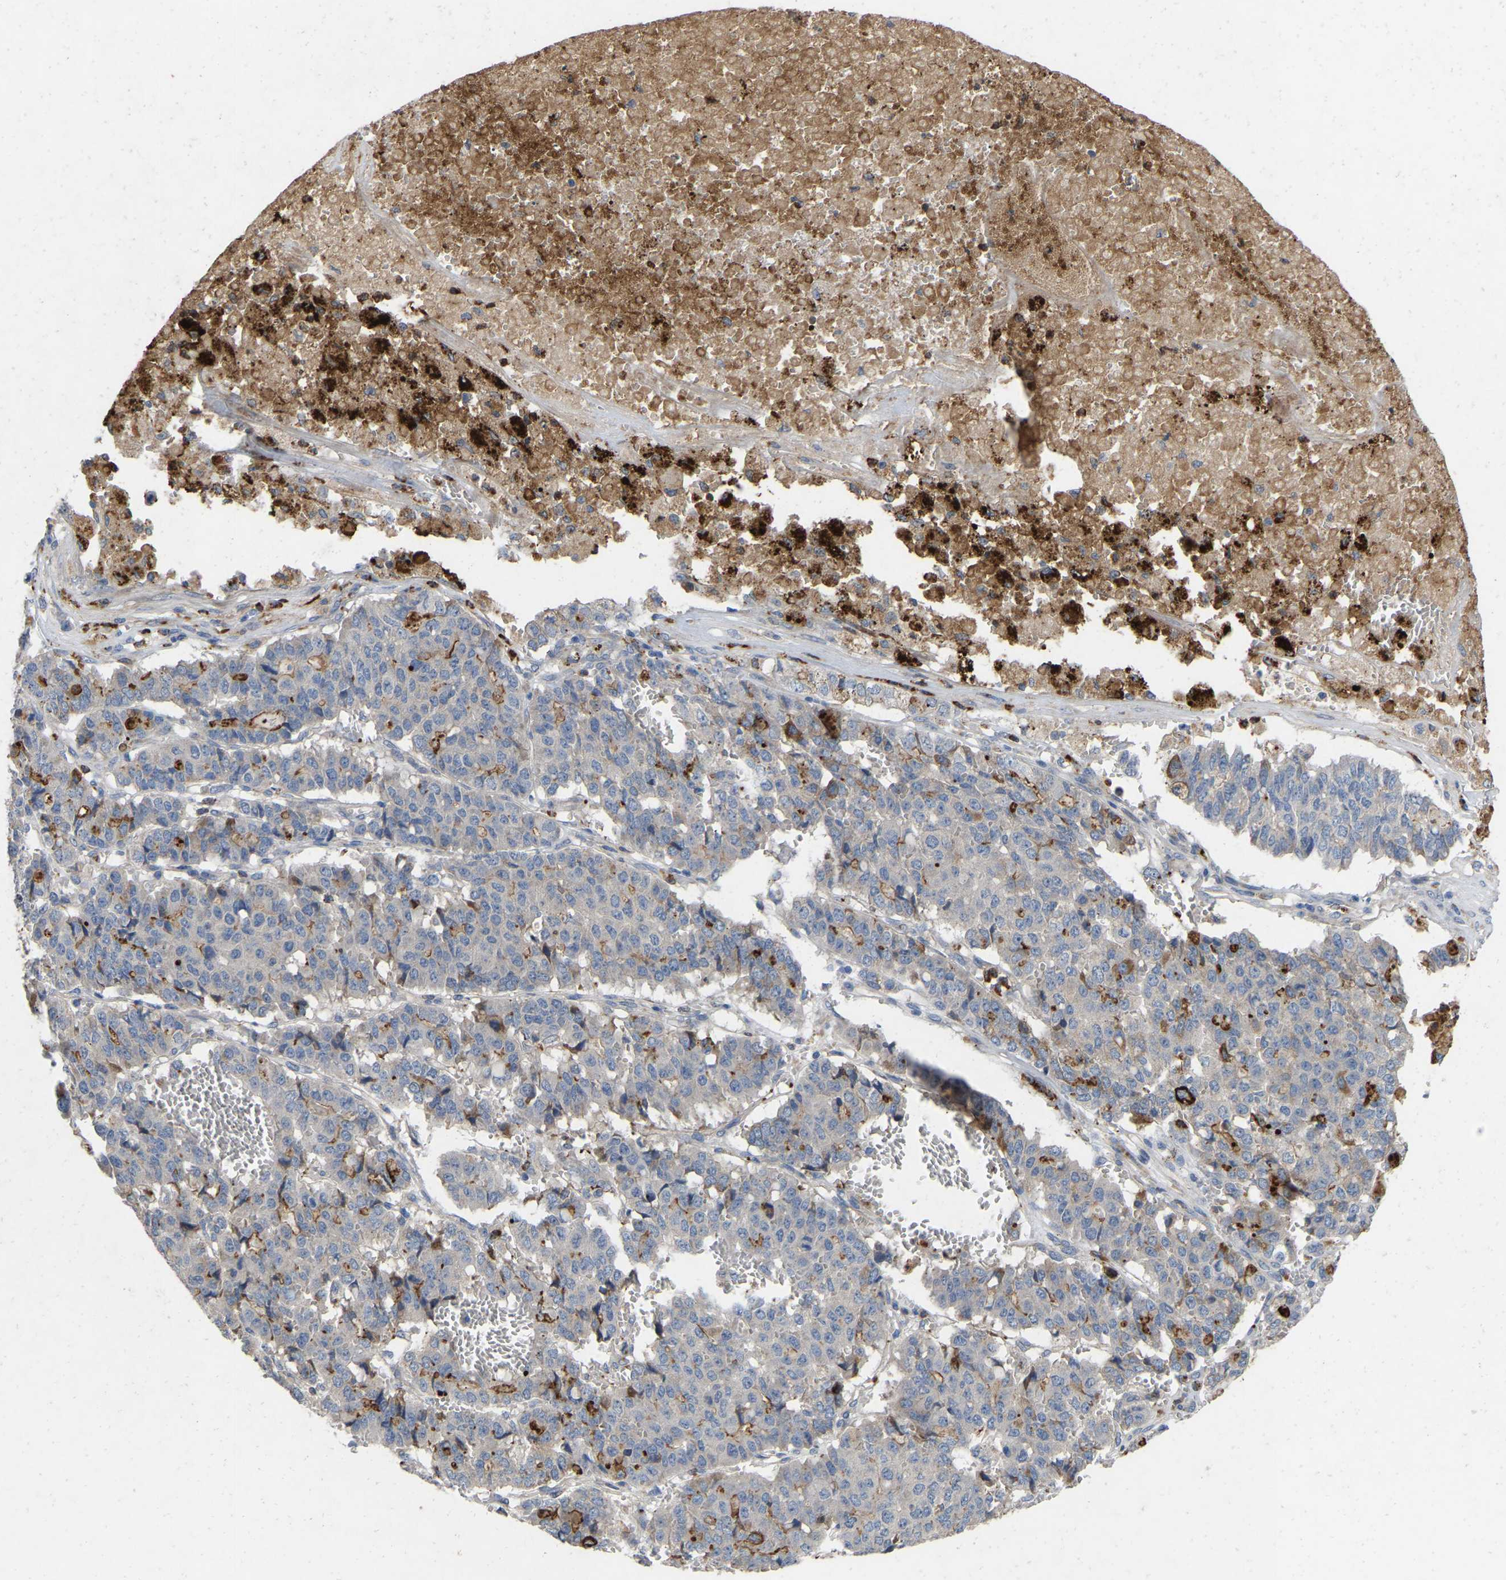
{"staining": {"intensity": "strong", "quantity": "<25%", "location": "cytoplasmic/membranous"}, "tissue": "pancreatic cancer", "cell_type": "Tumor cells", "image_type": "cancer", "snomed": [{"axis": "morphology", "description": "Adenocarcinoma, NOS"}, {"axis": "topography", "description": "Pancreas"}], "caption": "Approximately <25% of tumor cells in pancreatic cancer reveal strong cytoplasmic/membranous protein expression as visualized by brown immunohistochemical staining.", "gene": "RHEB", "patient": {"sex": "male", "age": 50}}